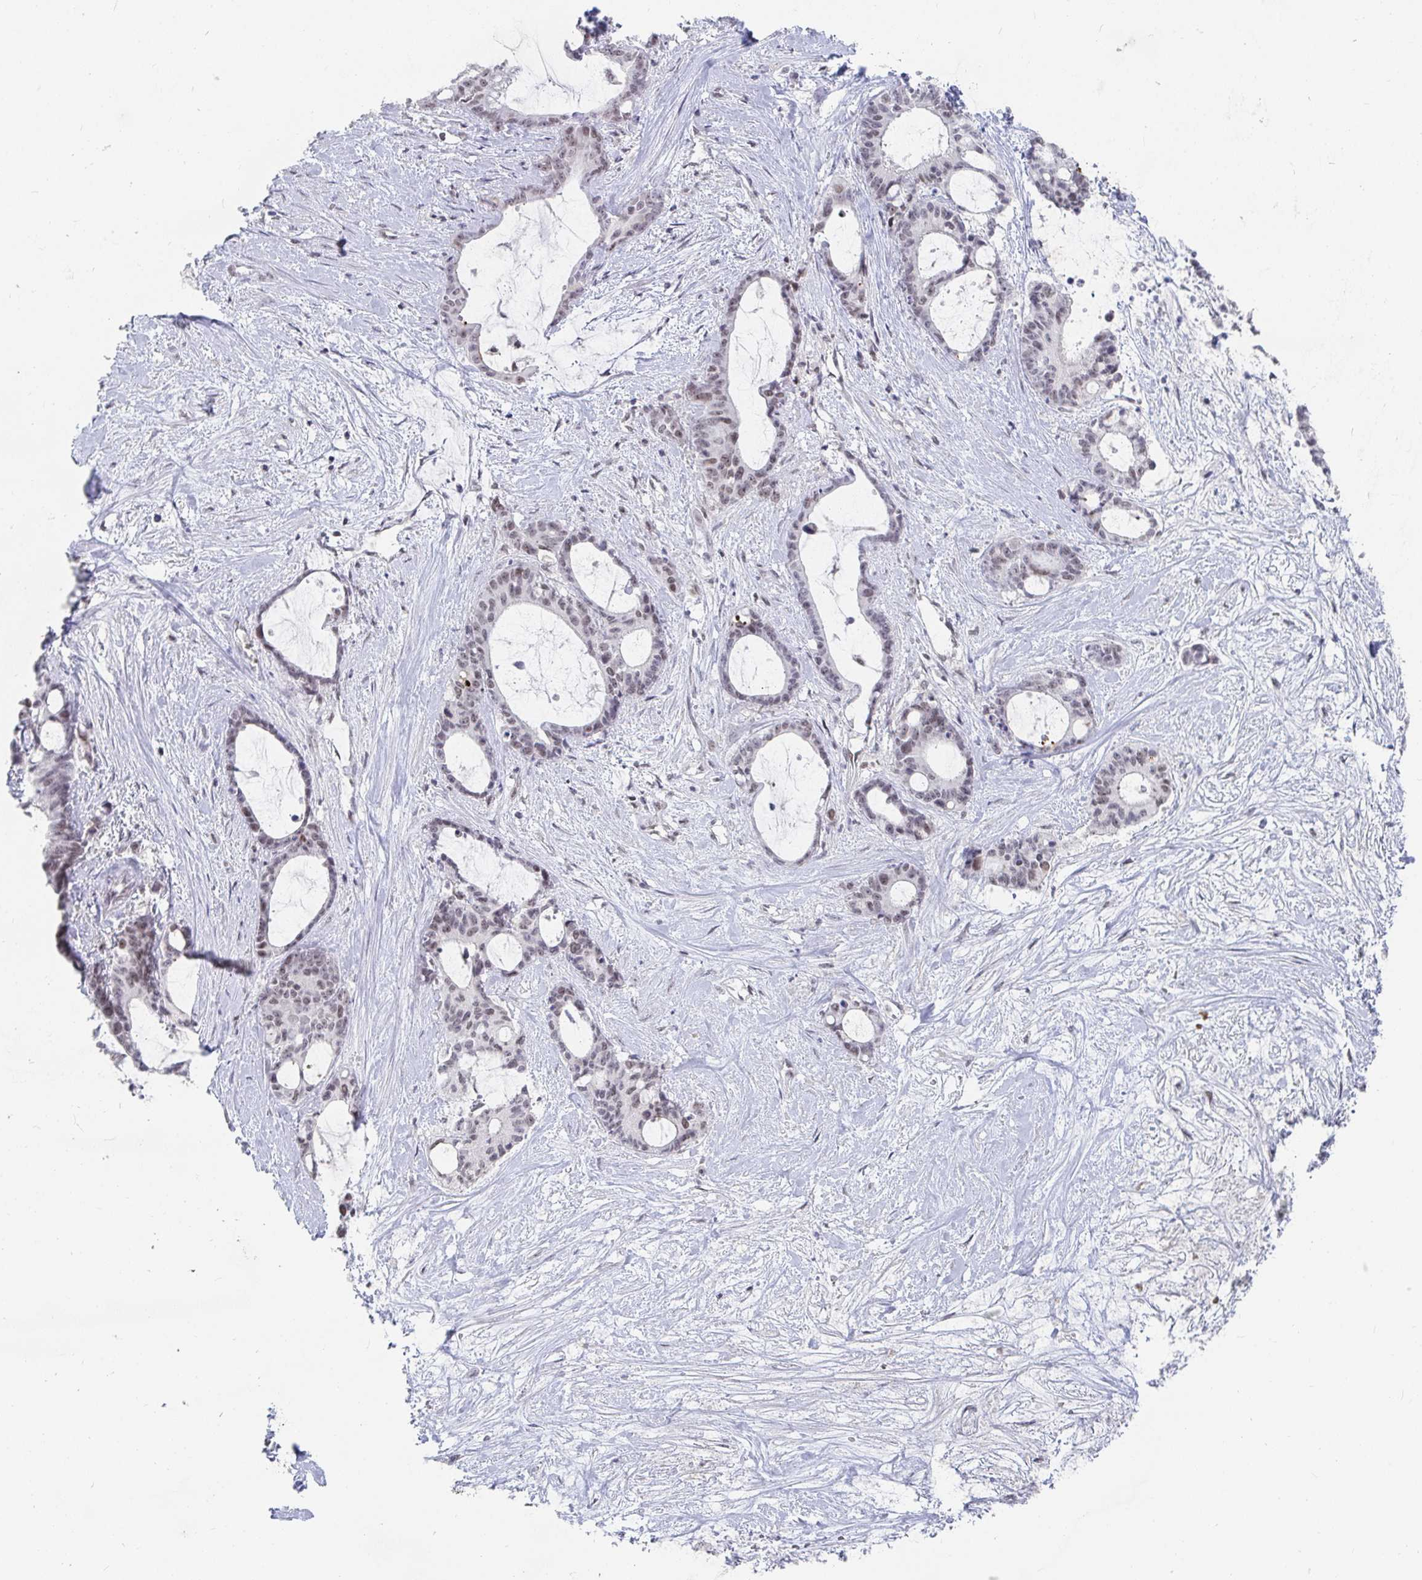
{"staining": {"intensity": "weak", "quantity": "<25%", "location": "nuclear"}, "tissue": "liver cancer", "cell_type": "Tumor cells", "image_type": "cancer", "snomed": [{"axis": "morphology", "description": "Normal tissue, NOS"}, {"axis": "morphology", "description": "Cholangiocarcinoma"}, {"axis": "topography", "description": "Liver"}, {"axis": "topography", "description": "Peripheral nerve tissue"}], "caption": "Tumor cells are negative for brown protein staining in cholangiocarcinoma (liver). (DAB immunohistochemistry (IHC) with hematoxylin counter stain).", "gene": "RCOR1", "patient": {"sex": "female", "age": 73}}